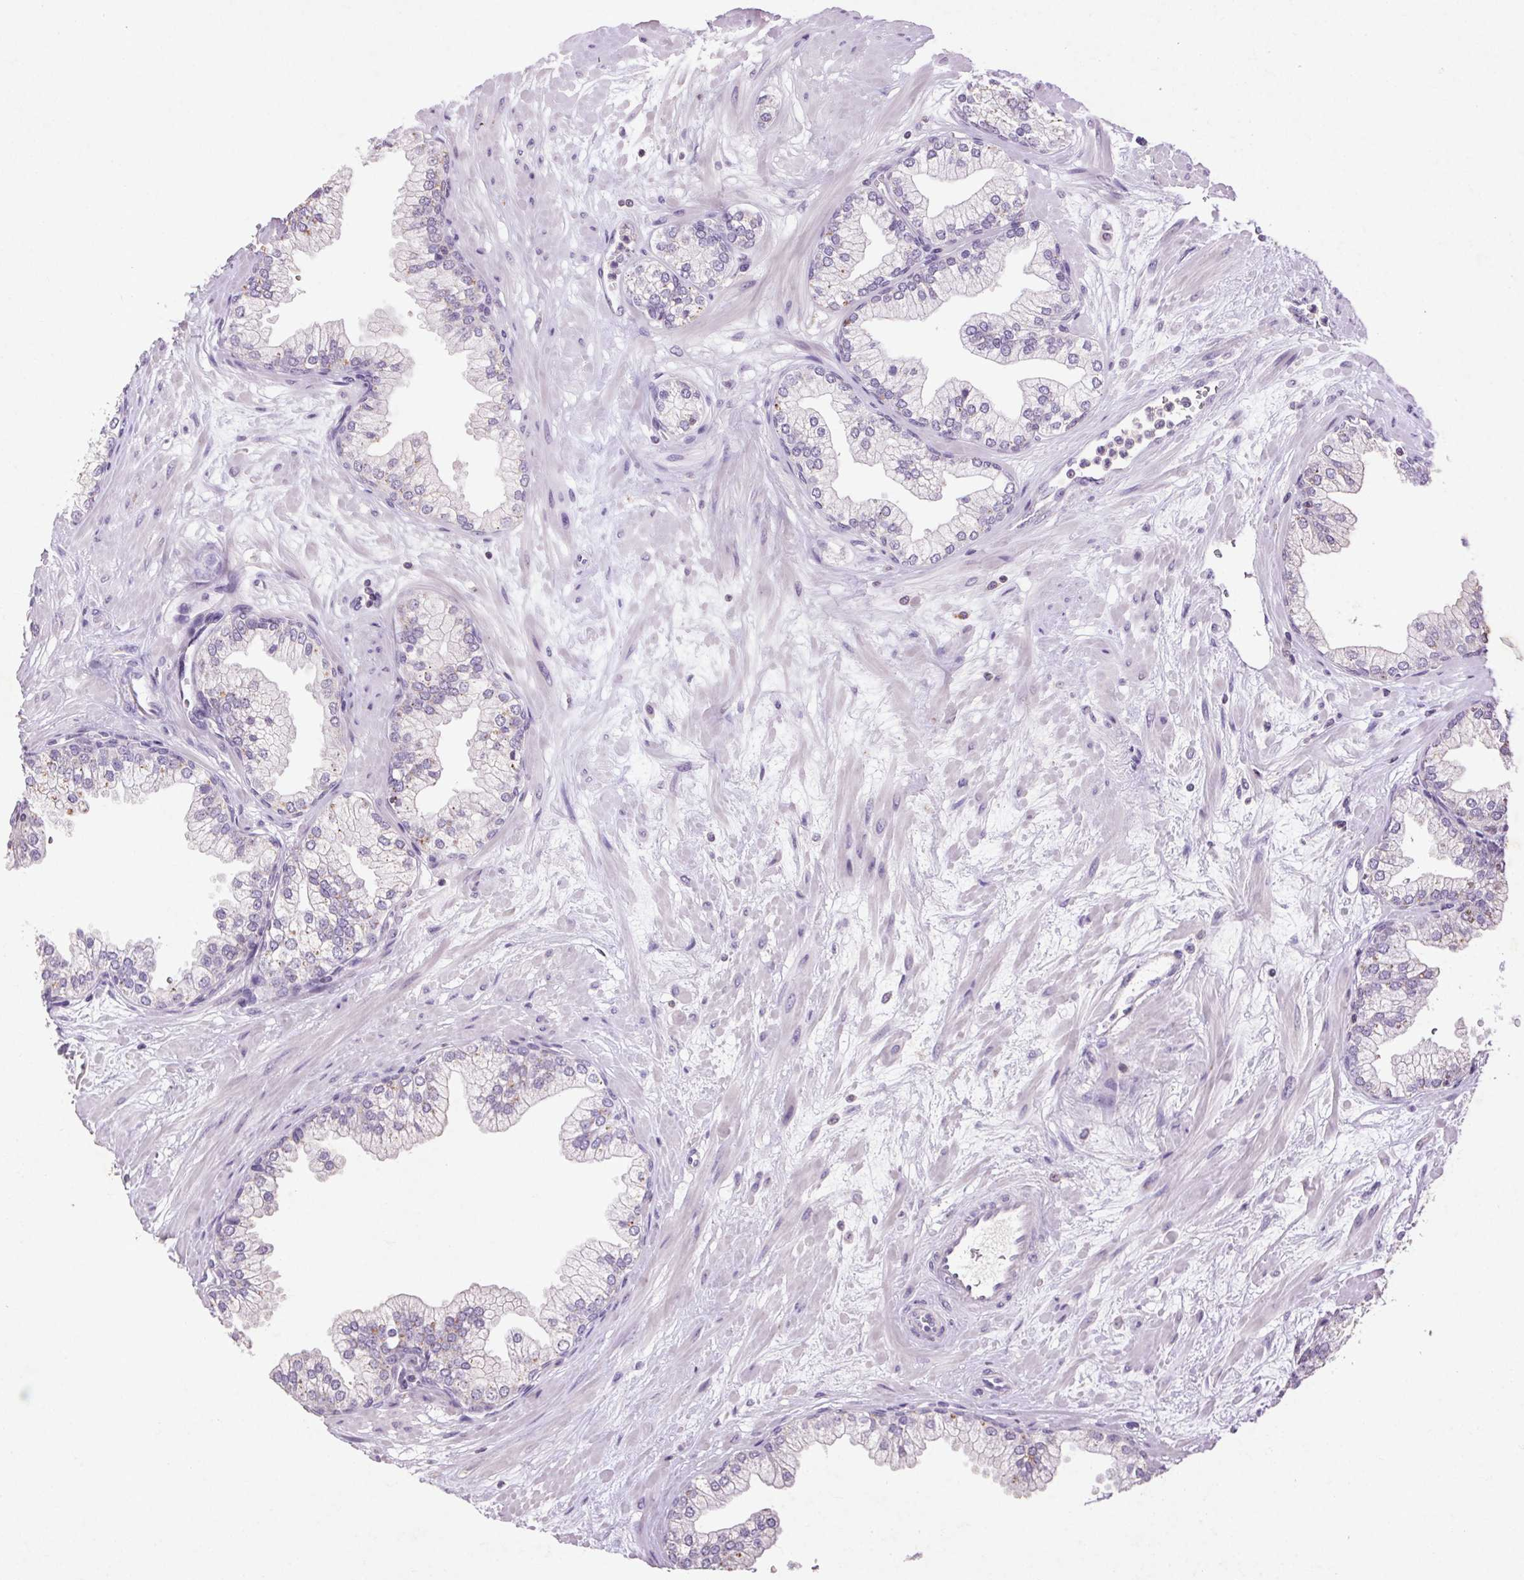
{"staining": {"intensity": "negative", "quantity": "none", "location": "none"}, "tissue": "prostate", "cell_type": "Glandular cells", "image_type": "normal", "snomed": [{"axis": "morphology", "description": "Normal tissue, NOS"}, {"axis": "topography", "description": "Prostate"}, {"axis": "topography", "description": "Peripheral nerve tissue"}], "caption": "Immunohistochemical staining of unremarkable human prostate displays no significant positivity in glandular cells. Brightfield microscopy of immunohistochemistry (IHC) stained with DAB (brown) and hematoxylin (blue), captured at high magnification.", "gene": "FNDC7", "patient": {"sex": "male", "age": 61}}